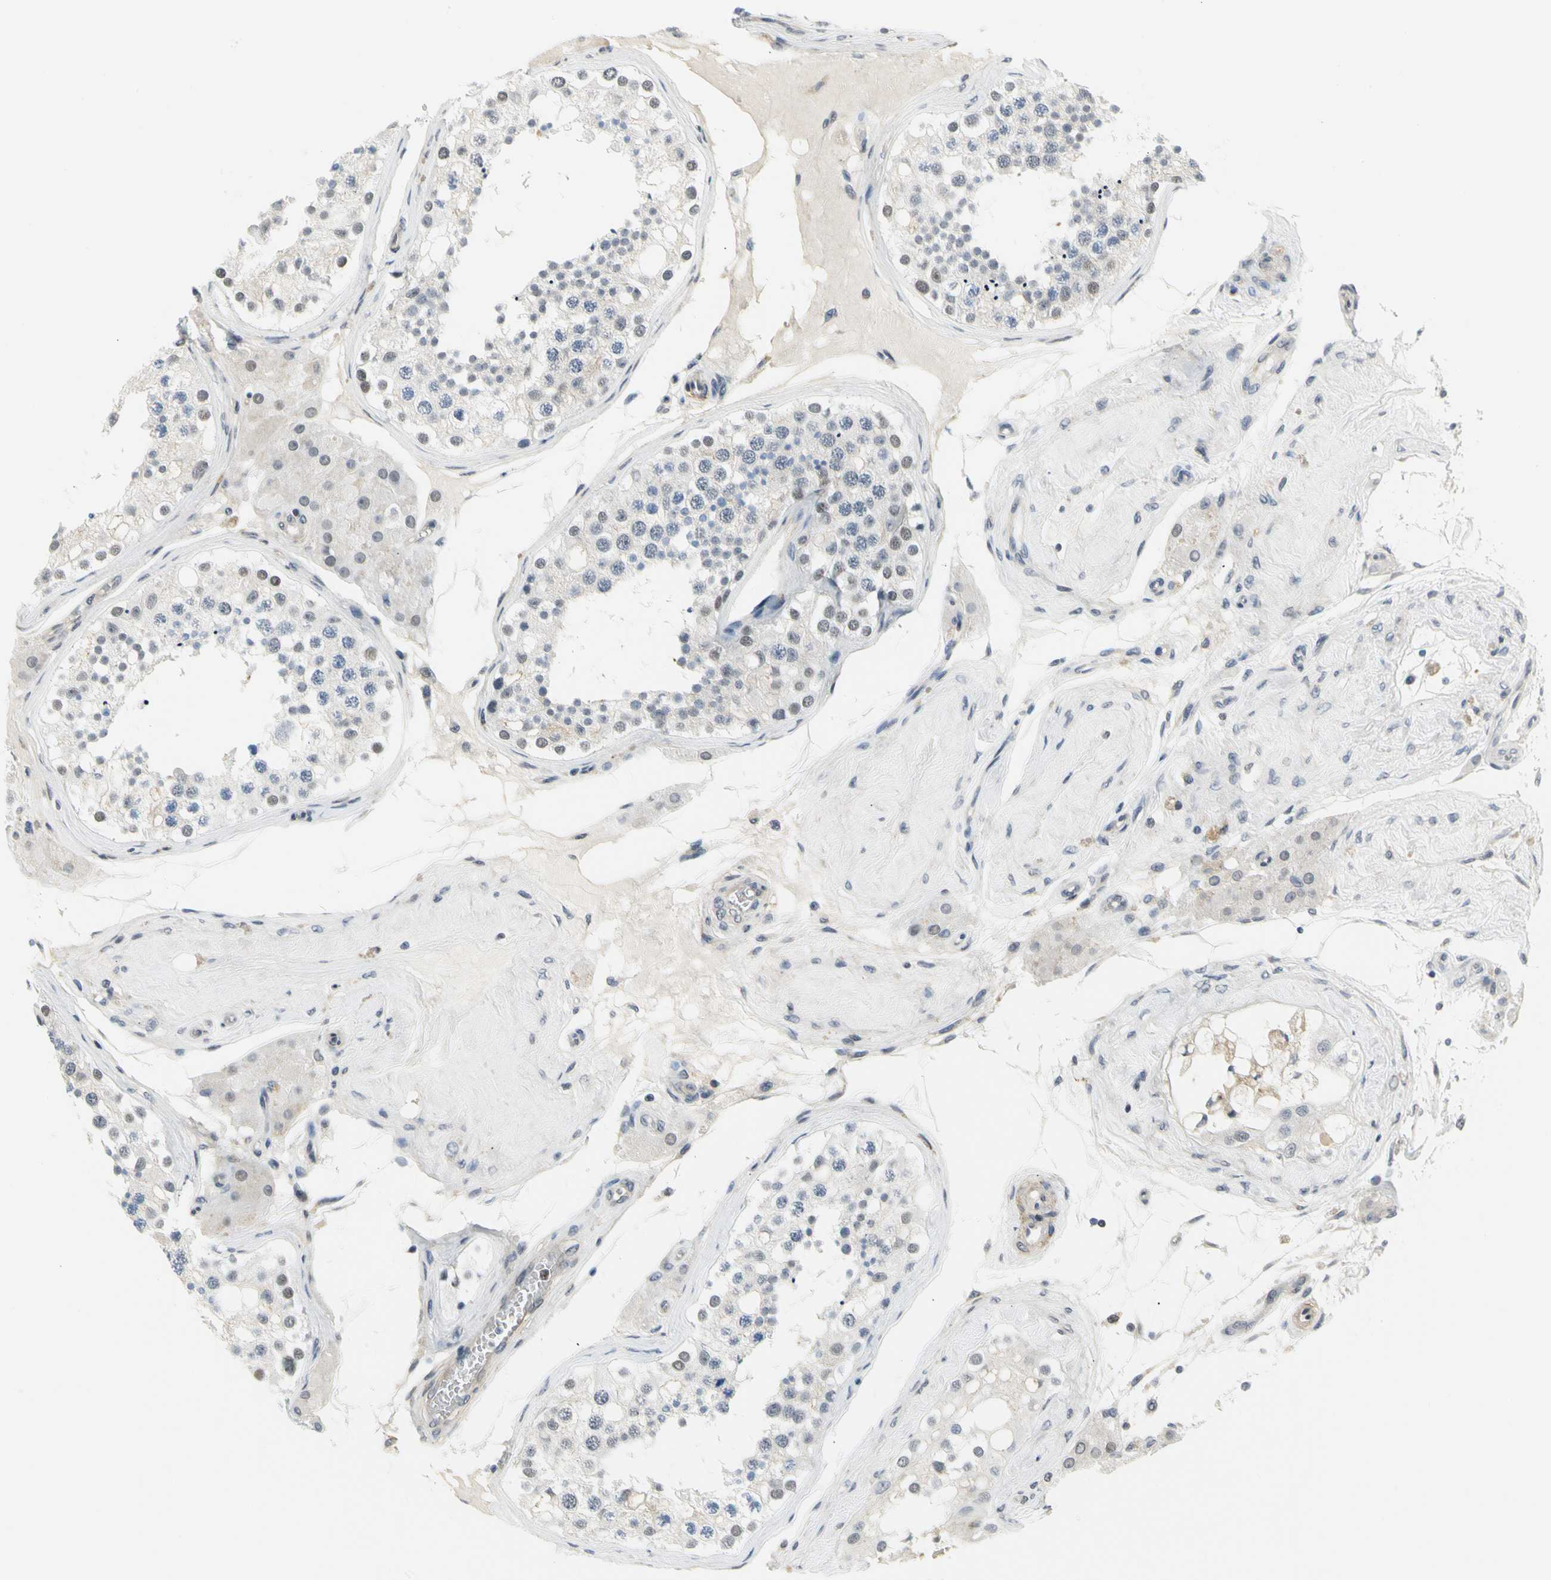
{"staining": {"intensity": "moderate", "quantity": "<25%", "location": "nuclear"}, "tissue": "testis", "cell_type": "Cells in seminiferous ducts", "image_type": "normal", "snomed": [{"axis": "morphology", "description": "Normal tissue, NOS"}, {"axis": "topography", "description": "Testis"}], "caption": "Immunohistochemical staining of normal testis demonstrates low levels of moderate nuclear staining in about <25% of cells in seminiferous ducts. (DAB (3,3'-diaminobenzidine) IHC with brightfield microscopy, high magnification).", "gene": "IMPG2", "patient": {"sex": "male", "age": 68}}